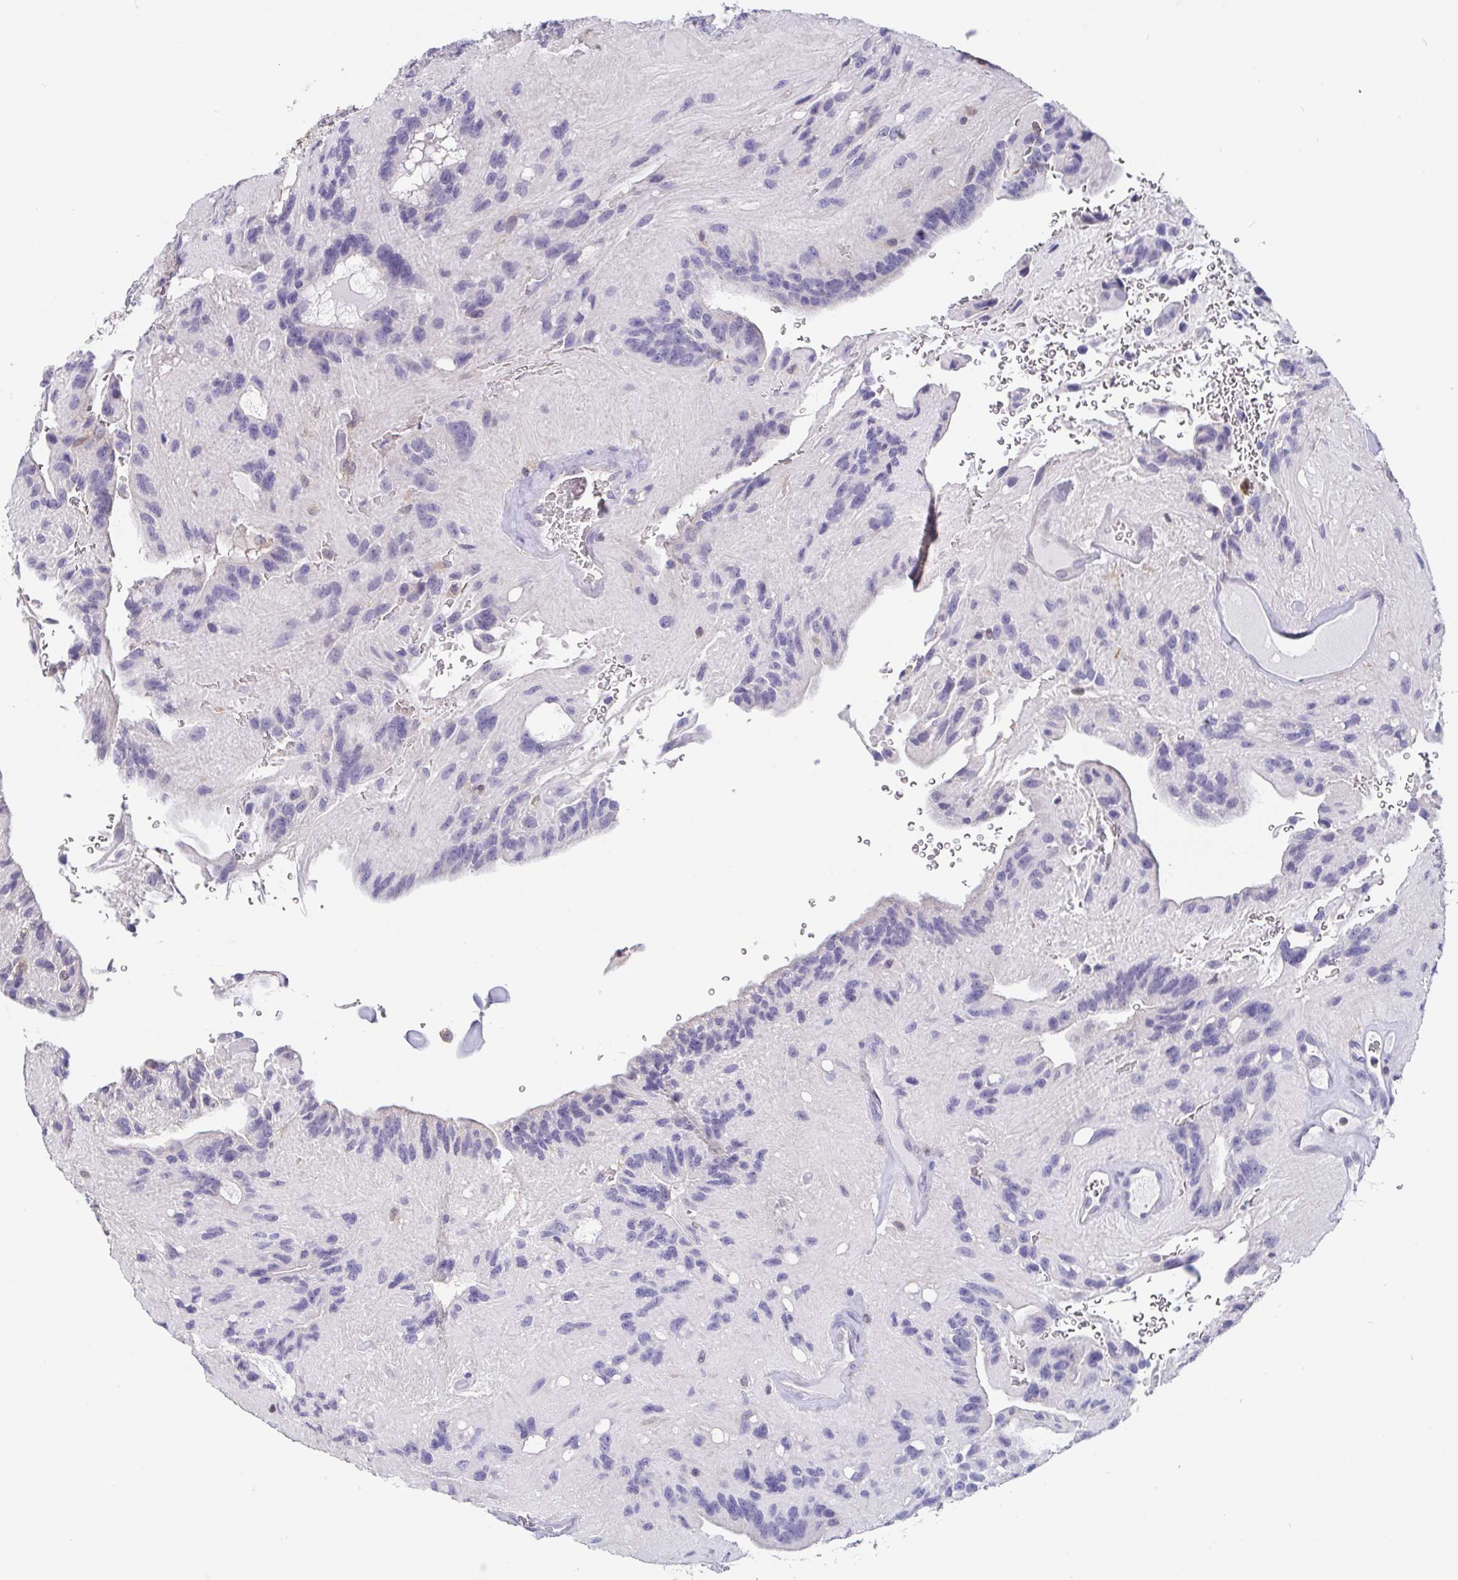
{"staining": {"intensity": "negative", "quantity": "none", "location": "none"}, "tissue": "glioma", "cell_type": "Tumor cells", "image_type": "cancer", "snomed": [{"axis": "morphology", "description": "Glioma, malignant, Low grade"}, {"axis": "topography", "description": "Brain"}], "caption": "Immunohistochemical staining of human glioma shows no significant positivity in tumor cells.", "gene": "IDH1", "patient": {"sex": "male", "age": 31}}